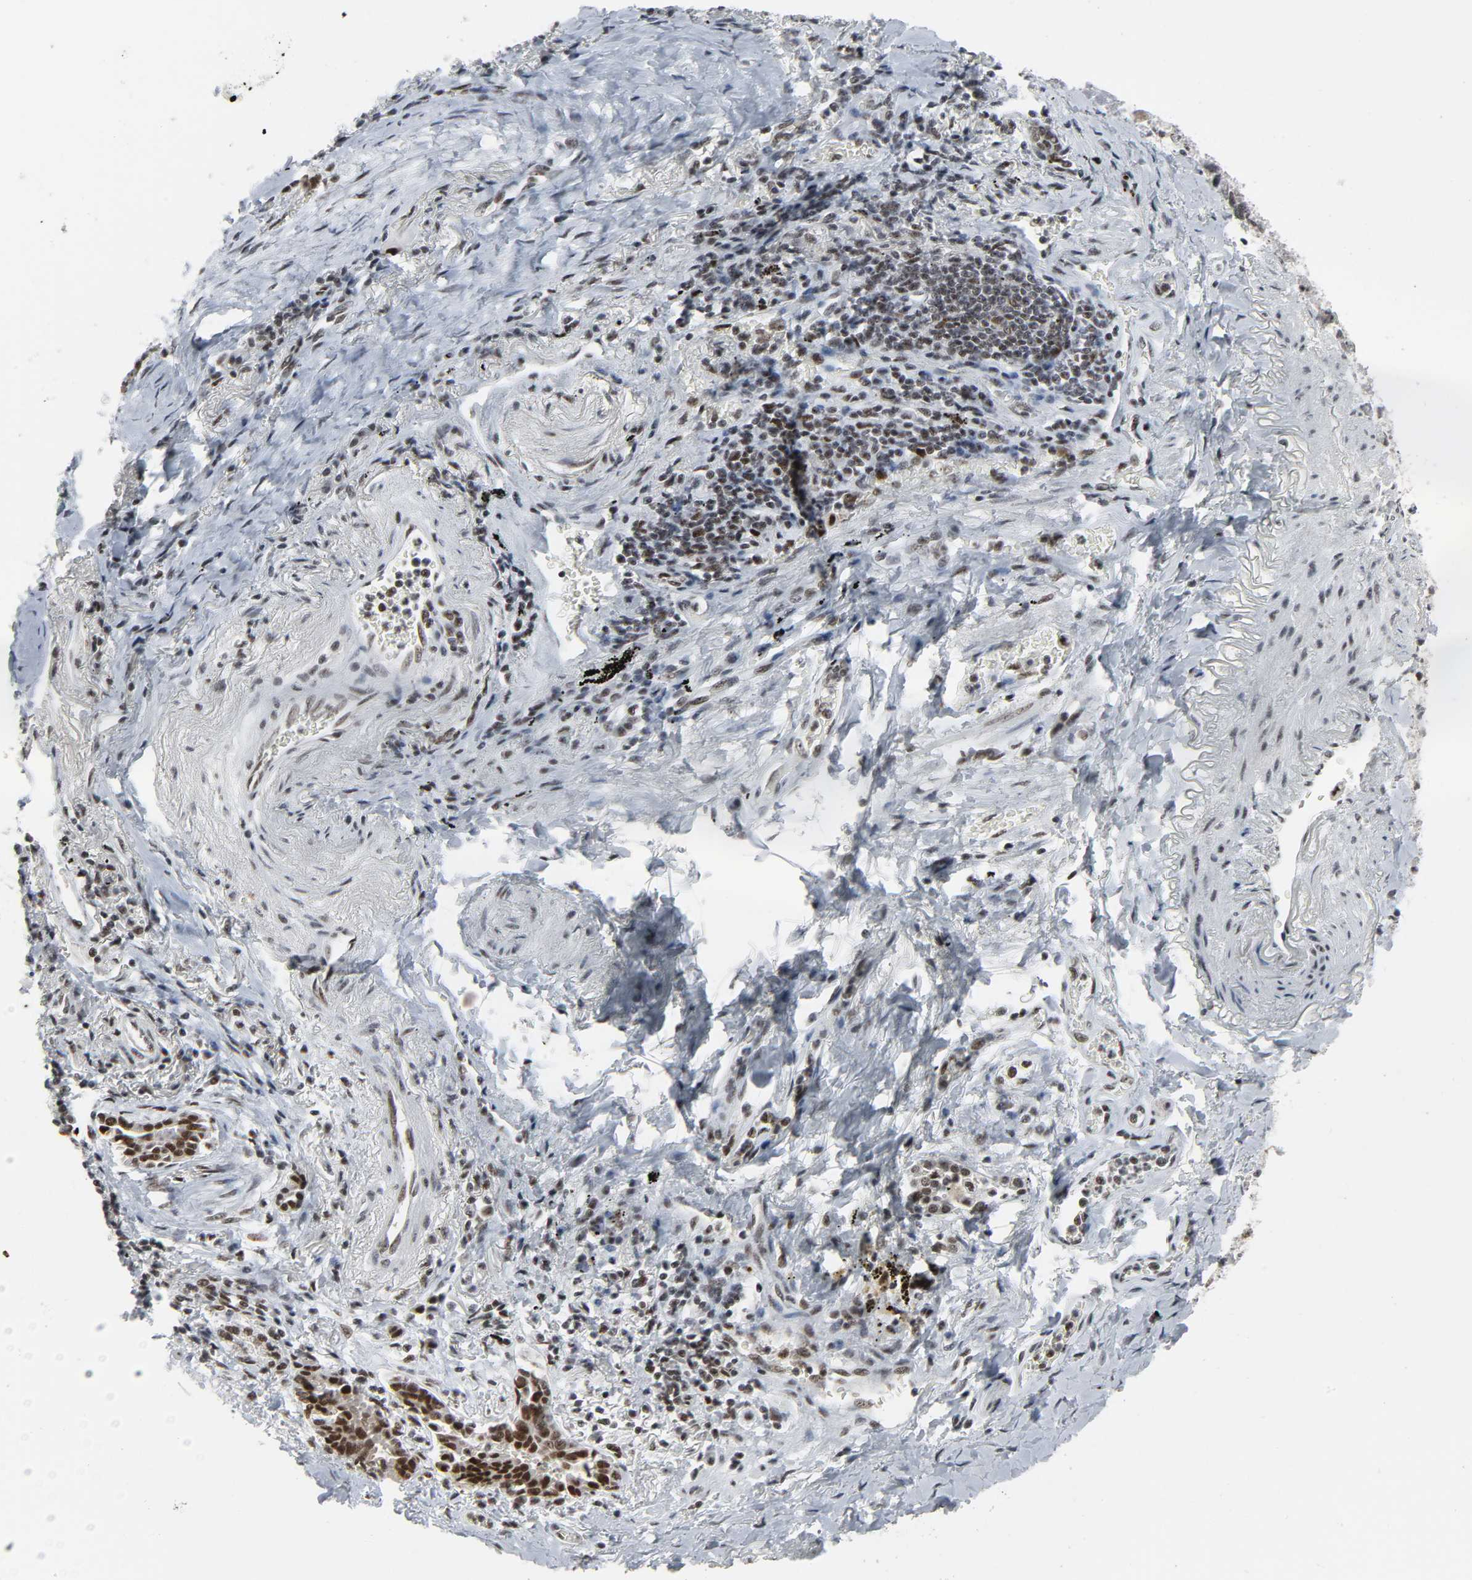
{"staining": {"intensity": "strong", "quantity": ">75%", "location": "nuclear"}, "tissue": "lung cancer", "cell_type": "Tumor cells", "image_type": "cancer", "snomed": [{"axis": "morphology", "description": "Adenocarcinoma, NOS"}, {"axis": "topography", "description": "Lung"}], "caption": "This is a micrograph of immunohistochemistry staining of lung adenocarcinoma, which shows strong expression in the nuclear of tumor cells.", "gene": "CDK7", "patient": {"sex": "female", "age": 64}}